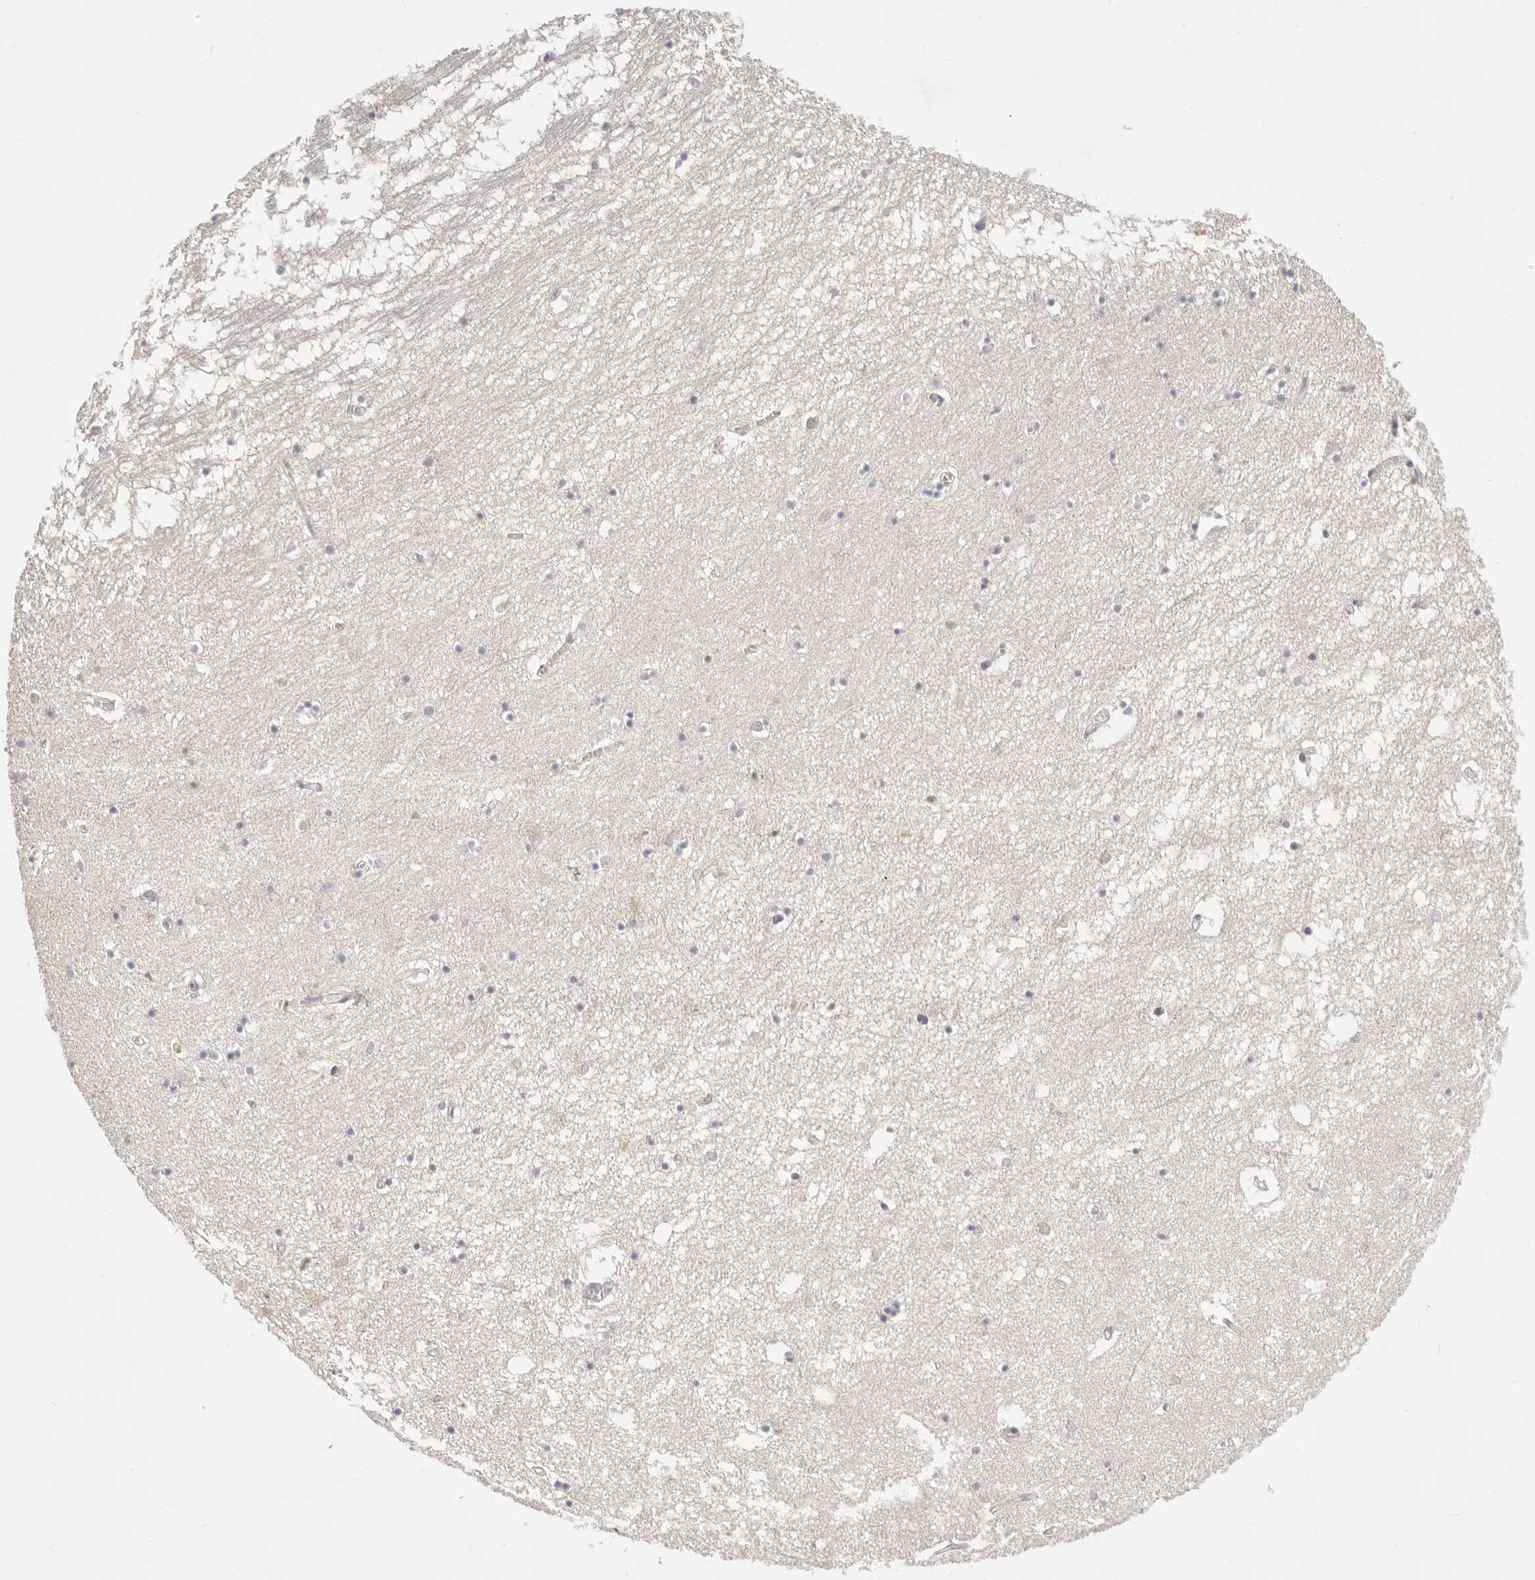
{"staining": {"intensity": "negative", "quantity": "none", "location": "none"}, "tissue": "hippocampus", "cell_type": "Glial cells", "image_type": "normal", "snomed": [{"axis": "morphology", "description": "Normal tissue, NOS"}, {"axis": "topography", "description": "Hippocampus"}], "caption": "The image displays no significant staining in glial cells of hippocampus. (Brightfield microscopy of DAB (3,3'-diaminobenzidine) IHC at high magnification).", "gene": "USH1C", "patient": {"sex": "male", "age": 70}}